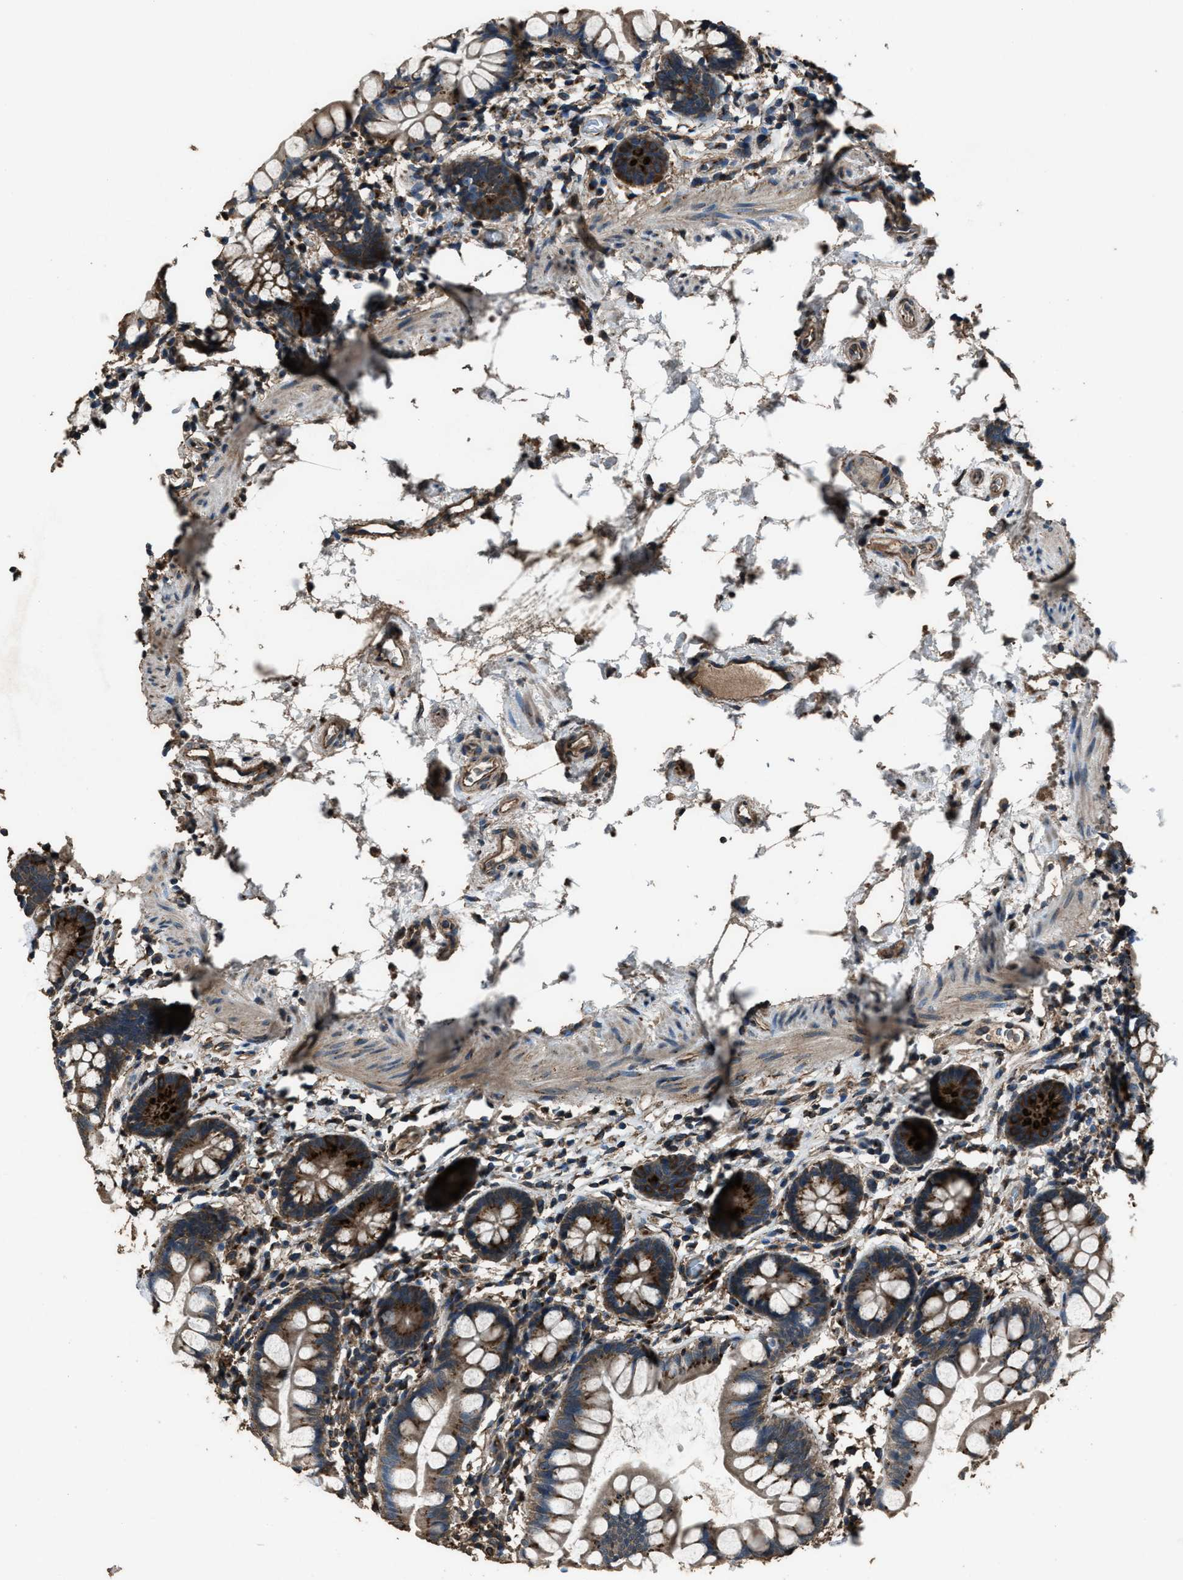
{"staining": {"intensity": "strong", "quantity": ">75%", "location": "cytoplasmic/membranous"}, "tissue": "small intestine", "cell_type": "Glandular cells", "image_type": "normal", "snomed": [{"axis": "morphology", "description": "Normal tissue, NOS"}, {"axis": "topography", "description": "Small intestine"}], "caption": "This photomicrograph exhibits immunohistochemistry staining of unremarkable small intestine, with high strong cytoplasmic/membranous staining in approximately >75% of glandular cells.", "gene": "SLC38A10", "patient": {"sex": "female", "age": 84}}